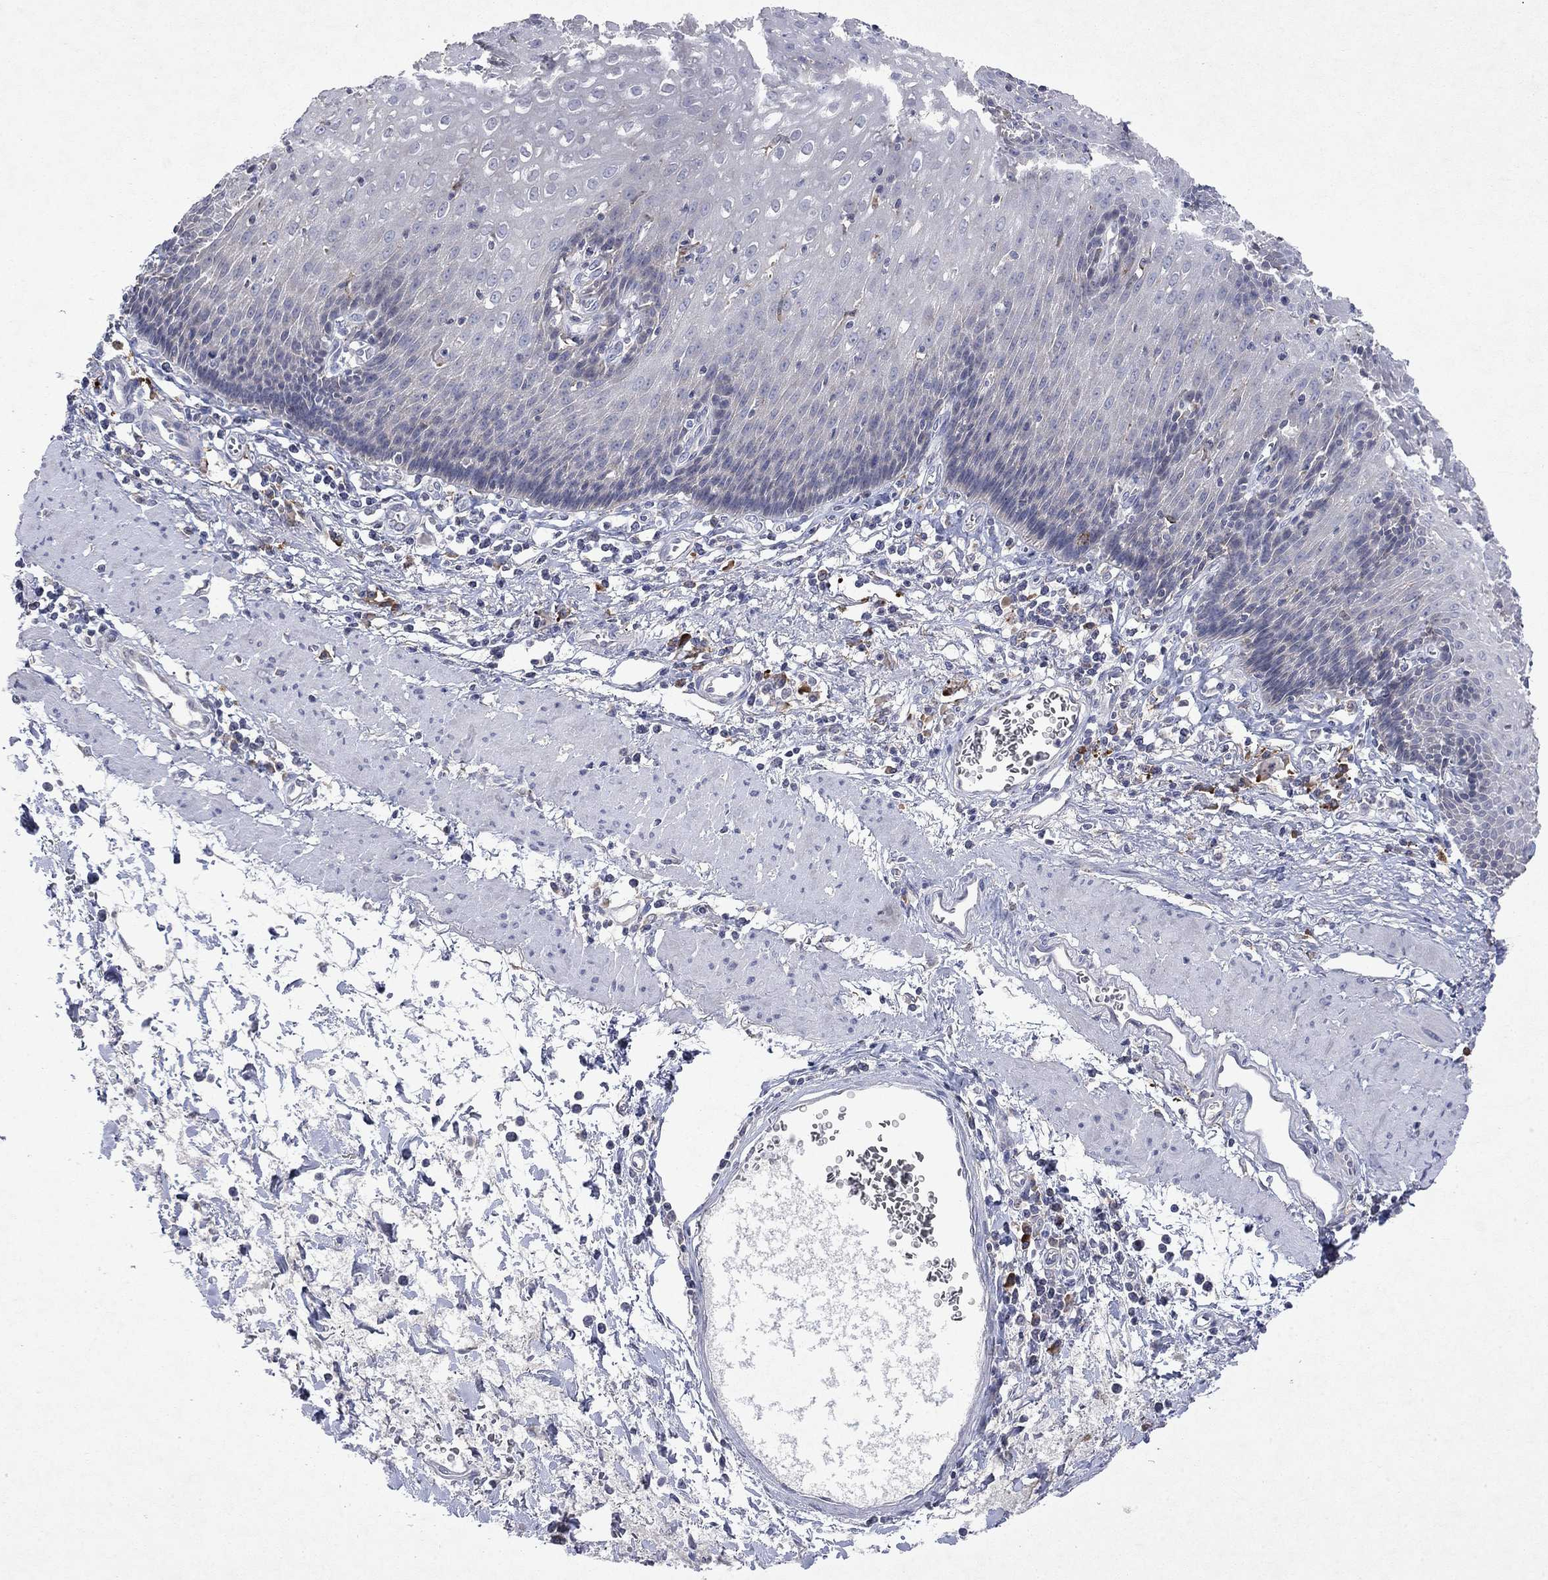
{"staining": {"intensity": "negative", "quantity": "none", "location": "none"}, "tissue": "esophagus", "cell_type": "Squamous epithelial cells", "image_type": "normal", "snomed": [{"axis": "morphology", "description": "Normal tissue, NOS"}, {"axis": "topography", "description": "Esophagus"}], "caption": "Immunohistochemistry micrograph of normal esophagus stained for a protein (brown), which reveals no positivity in squamous epithelial cells. (DAB immunohistochemistry visualized using brightfield microscopy, high magnification).", "gene": "TMEM97", "patient": {"sex": "male", "age": 57}}